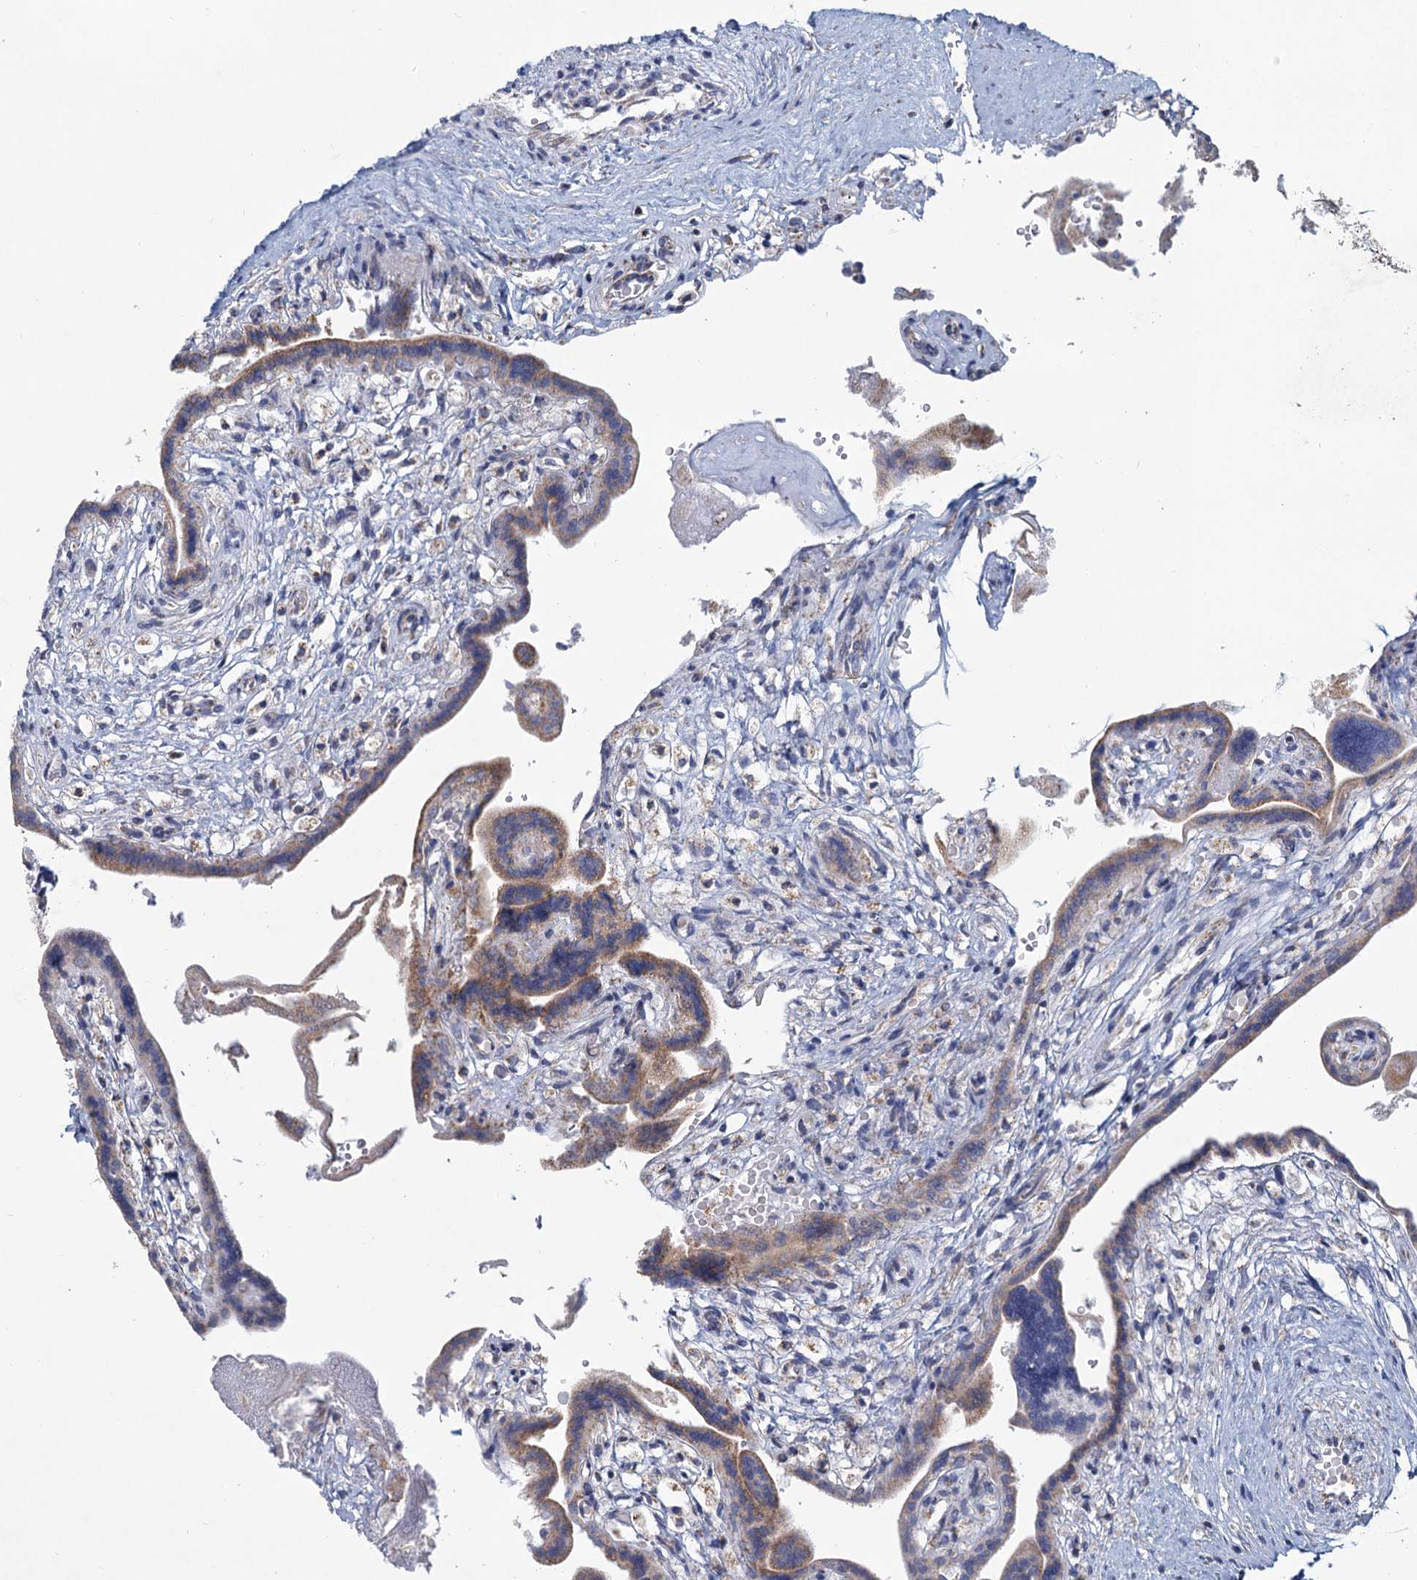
{"staining": {"intensity": "moderate", "quantity": "<25%", "location": "cytoplasmic/membranous"}, "tissue": "placenta", "cell_type": "Trophoblastic cells", "image_type": "normal", "snomed": [{"axis": "morphology", "description": "Normal tissue, NOS"}, {"axis": "topography", "description": "Placenta"}], "caption": "This micrograph exhibits immunohistochemistry (IHC) staining of unremarkable human placenta, with low moderate cytoplasmic/membranous expression in approximately <25% of trophoblastic cells.", "gene": "NDUFC2", "patient": {"sex": "female", "age": 37}}